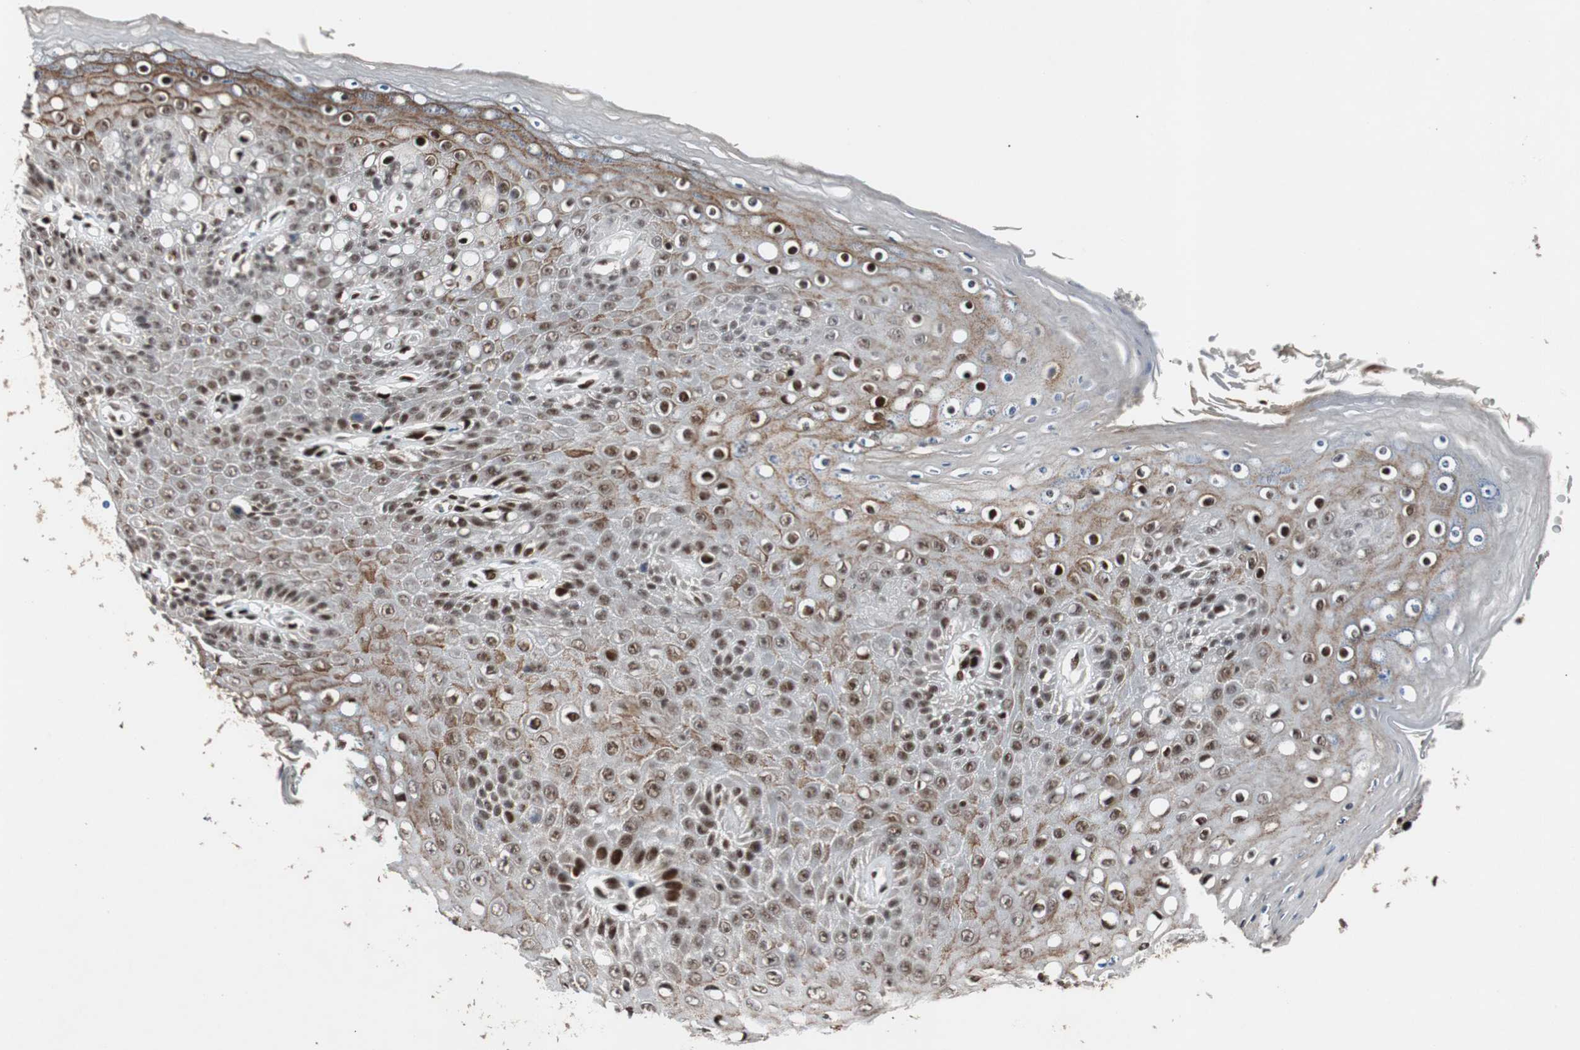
{"staining": {"intensity": "strong", "quantity": "25%-75%", "location": "nuclear"}, "tissue": "skin", "cell_type": "Epidermal cells", "image_type": "normal", "snomed": [{"axis": "morphology", "description": "Normal tissue, NOS"}, {"axis": "topography", "description": "Anal"}], "caption": "A histopathology image showing strong nuclear expression in about 25%-75% of epidermal cells in normal skin, as visualized by brown immunohistochemical staining.", "gene": "NBL1", "patient": {"sex": "female", "age": 46}}